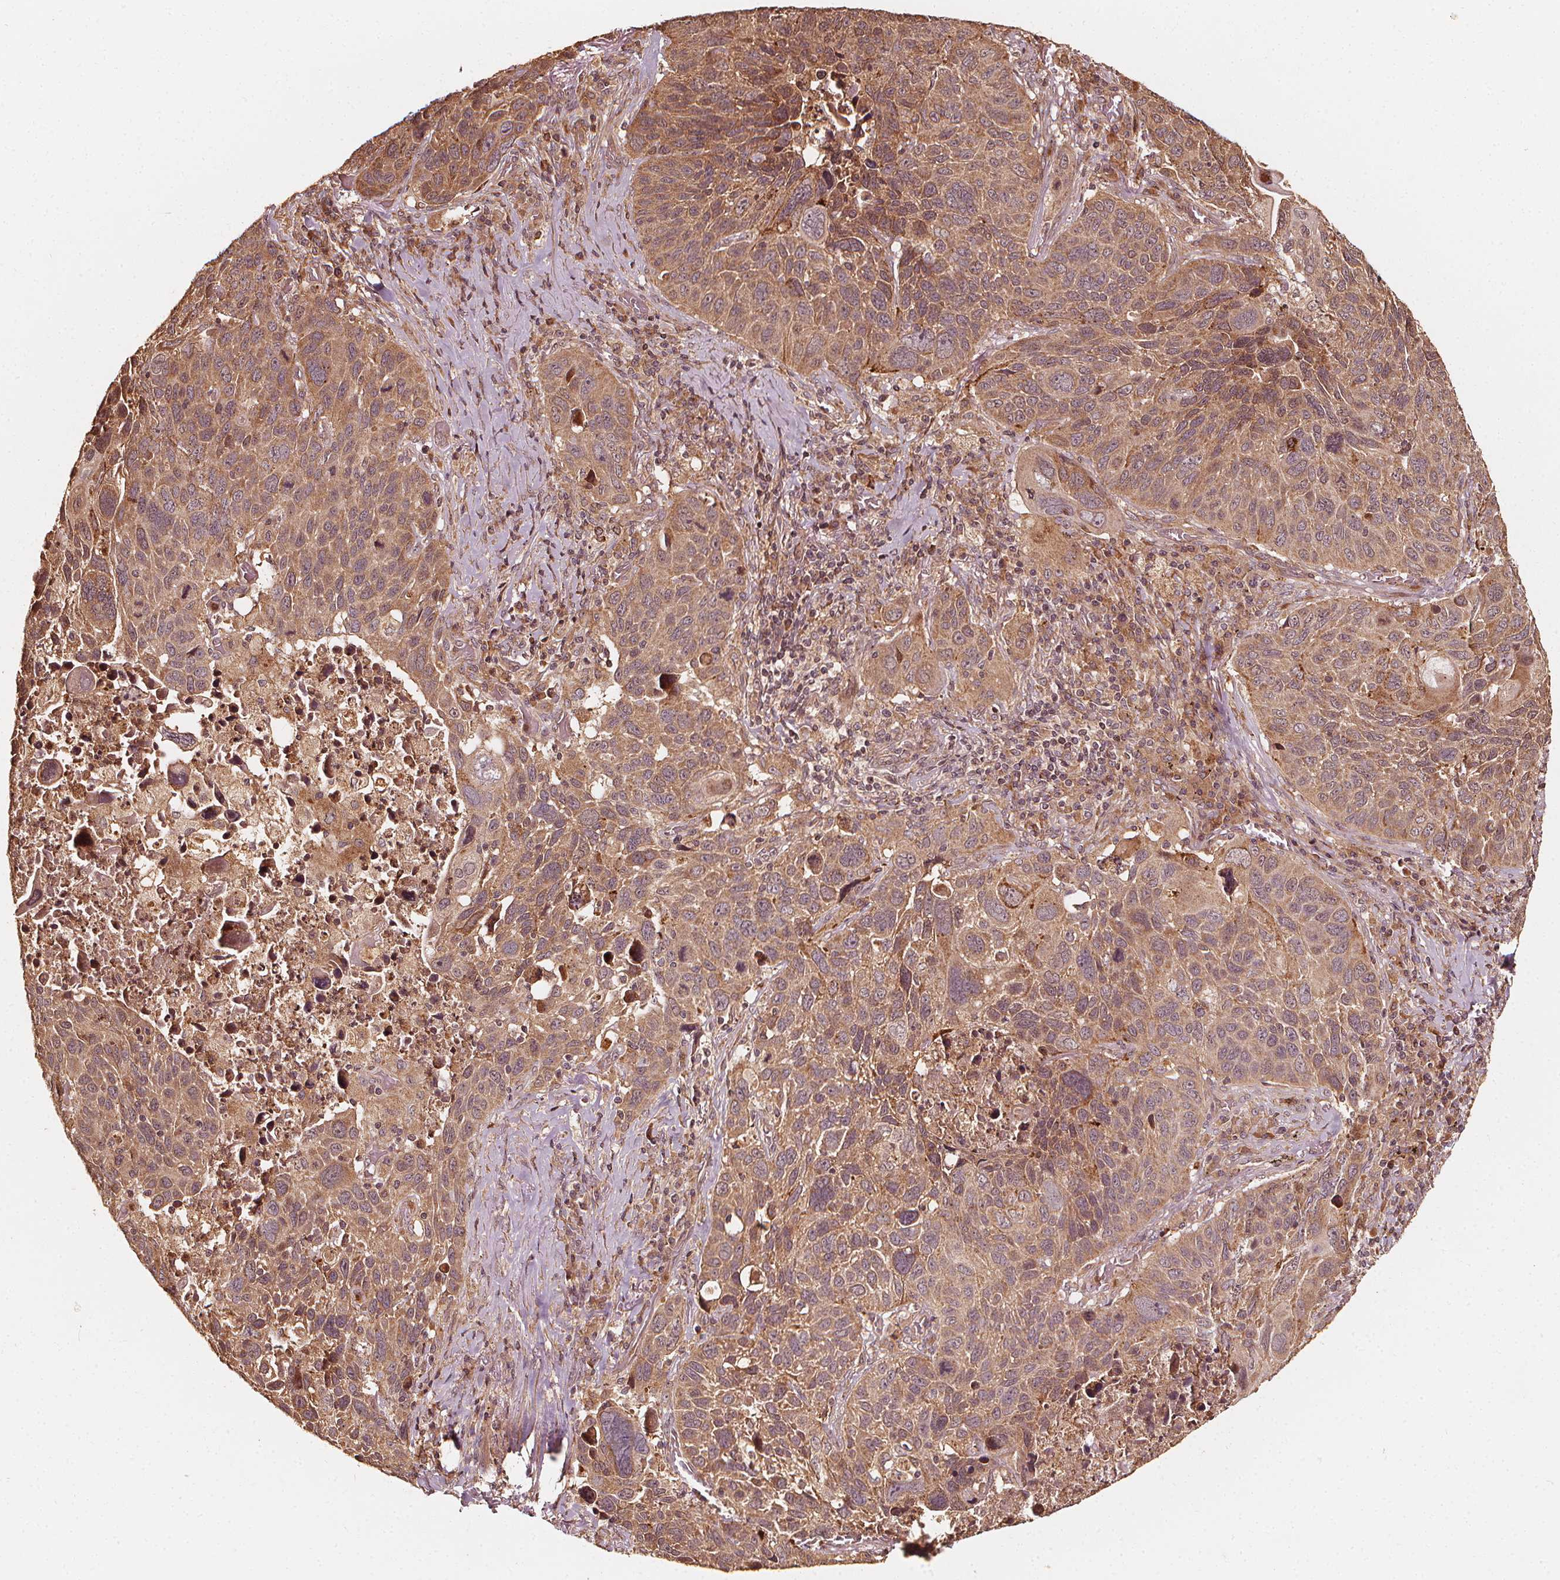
{"staining": {"intensity": "moderate", "quantity": ">75%", "location": "cytoplasmic/membranous"}, "tissue": "lung cancer", "cell_type": "Tumor cells", "image_type": "cancer", "snomed": [{"axis": "morphology", "description": "Squamous cell carcinoma, NOS"}, {"axis": "topography", "description": "Lung"}], "caption": "Human lung squamous cell carcinoma stained with a protein marker exhibits moderate staining in tumor cells.", "gene": "NPC1", "patient": {"sex": "male", "age": 68}}